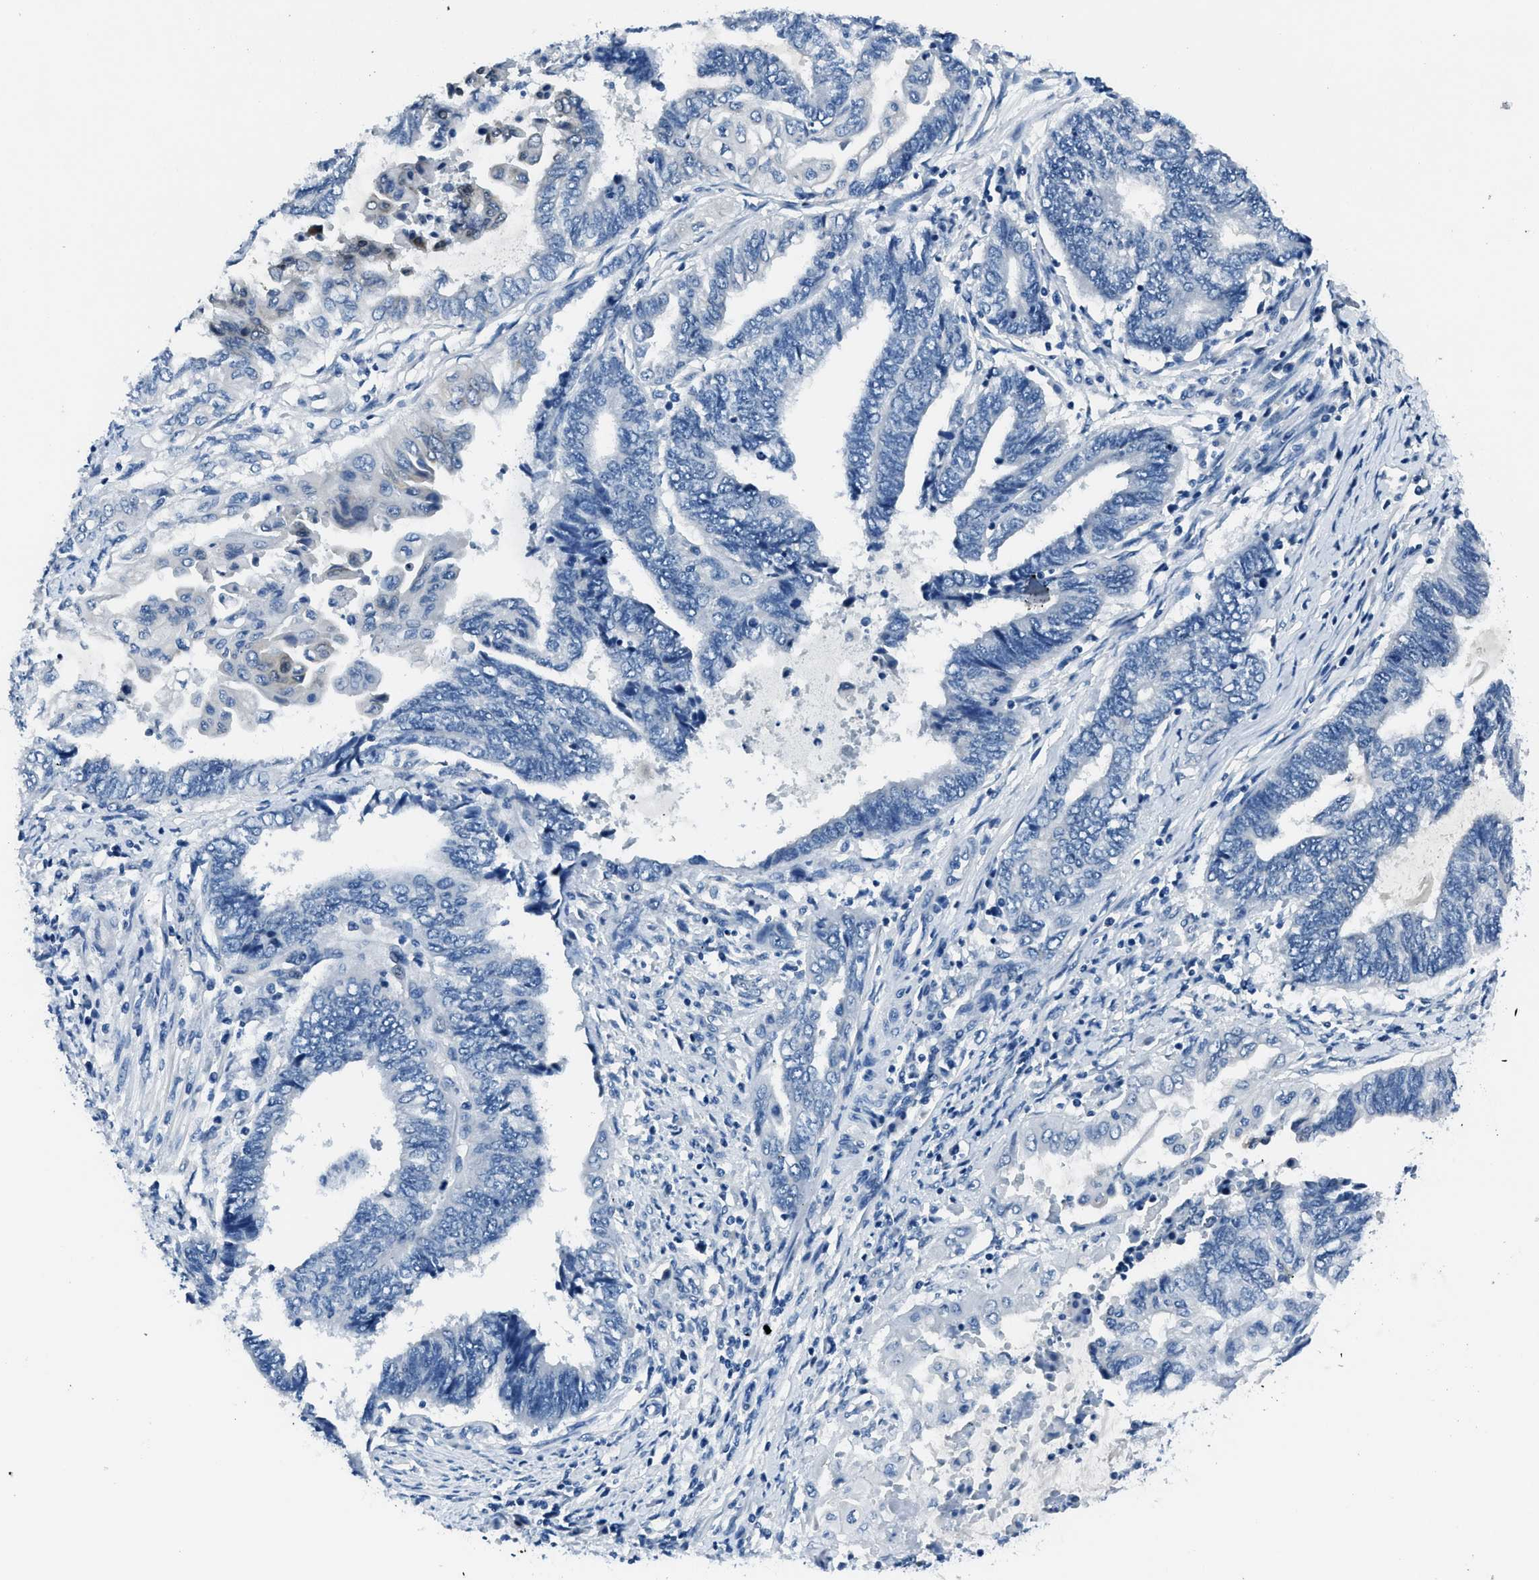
{"staining": {"intensity": "negative", "quantity": "none", "location": "none"}, "tissue": "endometrial cancer", "cell_type": "Tumor cells", "image_type": "cancer", "snomed": [{"axis": "morphology", "description": "Adenocarcinoma, NOS"}, {"axis": "topography", "description": "Uterus"}, {"axis": "topography", "description": "Endometrium"}], "caption": "The histopathology image shows no significant staining in tumor cells of endometrial cancer (adenocarcinoma).", "gene": "GJA3", "patient": {"sex": "female", "age": 70}}